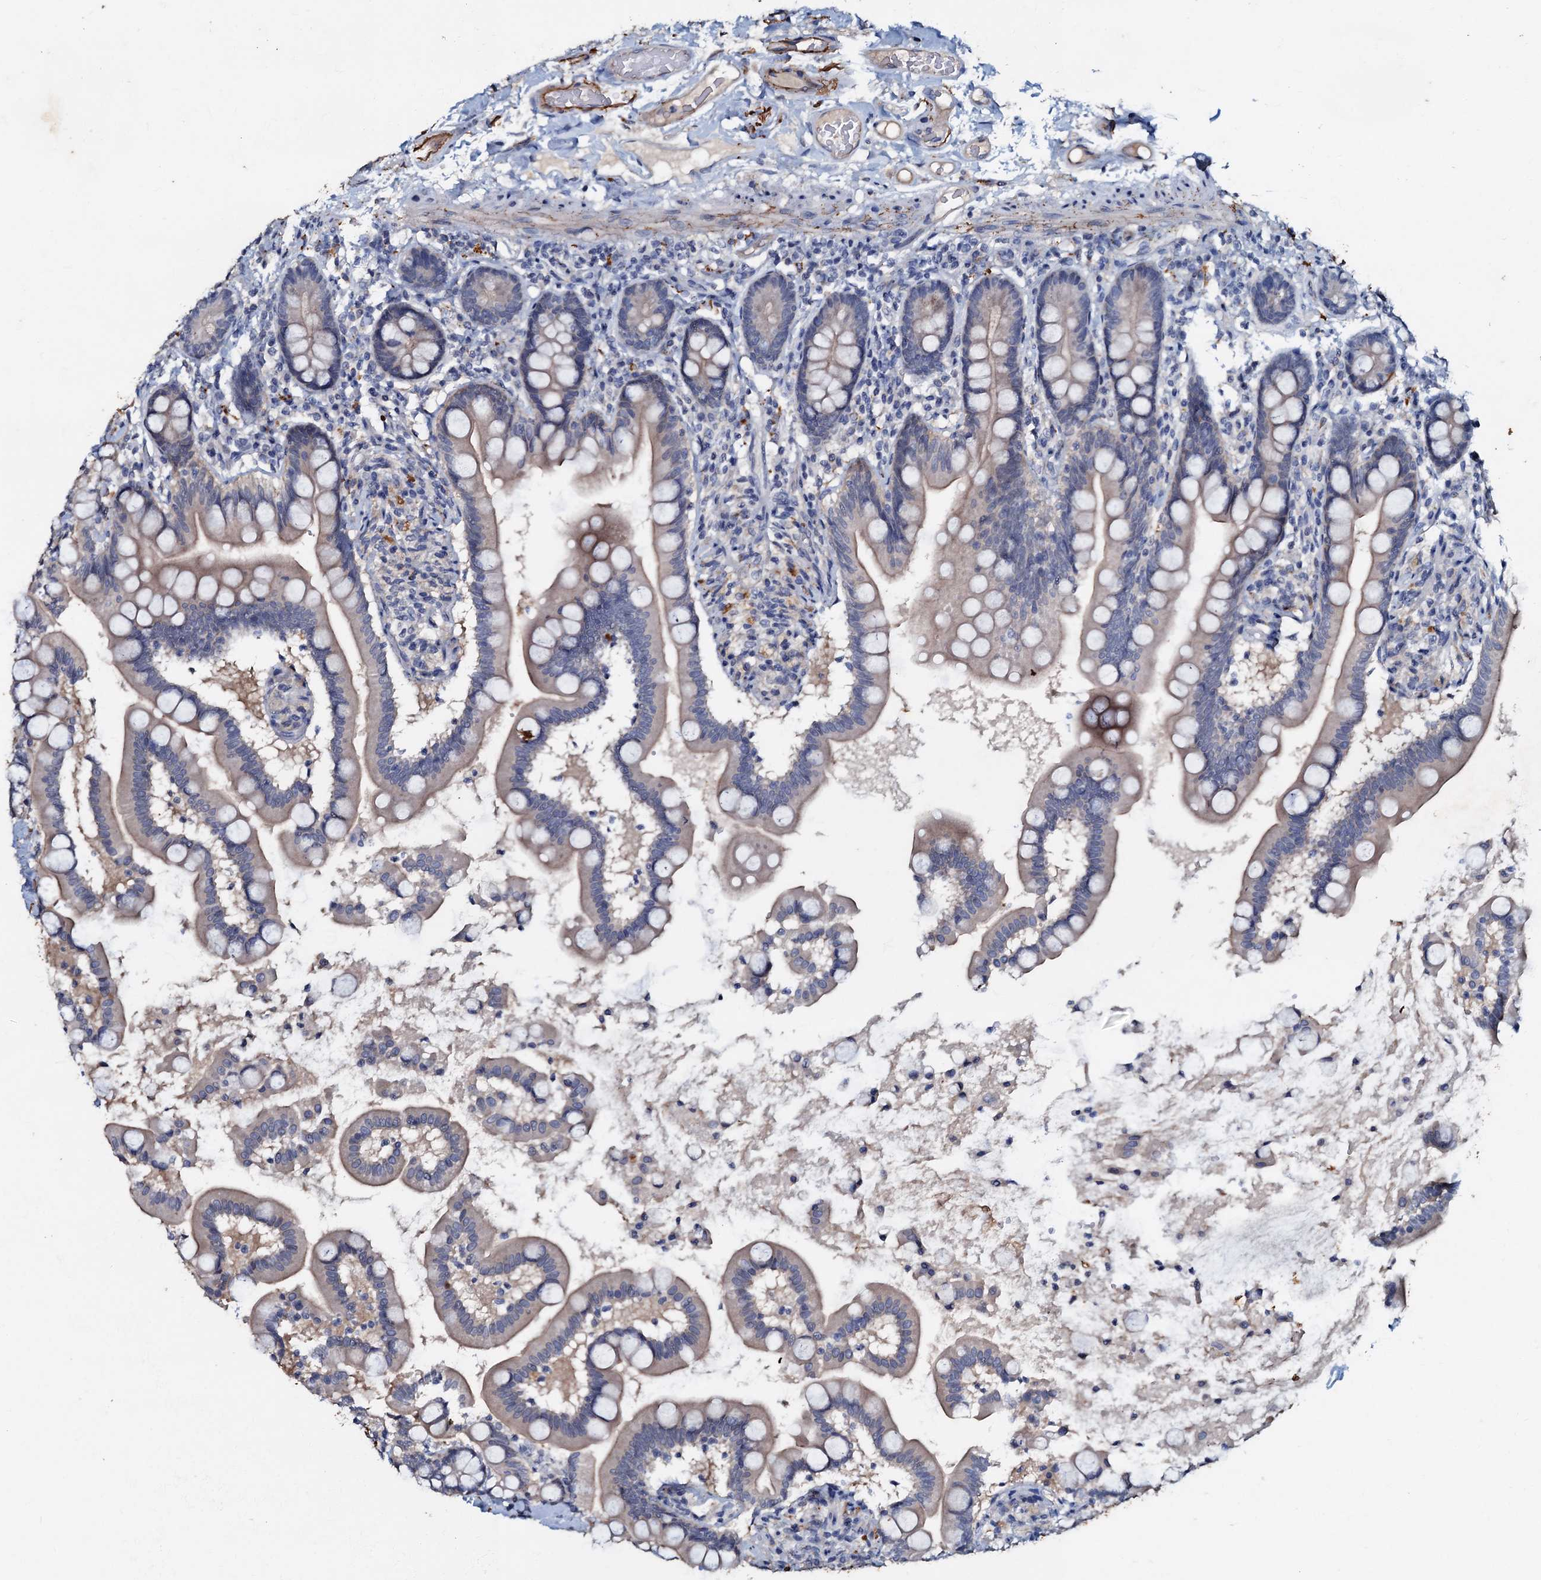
{"staining": {"intensity": "weak", "quantity": "<25%", "location": "cytoplasmic/membranous"}, "tissue": "small intestine", "cell_type": "Glandular cells", "image_type": "normal", "snomed": [{"axis": "morphology", "description": "Normal tissue, NOS"}, {"axis": "topography", "description": "Small intestine"}], "caption": "A histopathology image of small intestine stained for a protein reveals no brown staining in glandular cells.", "gene": "MANSC4", "patient": {"sex": "female", "age": 64}}